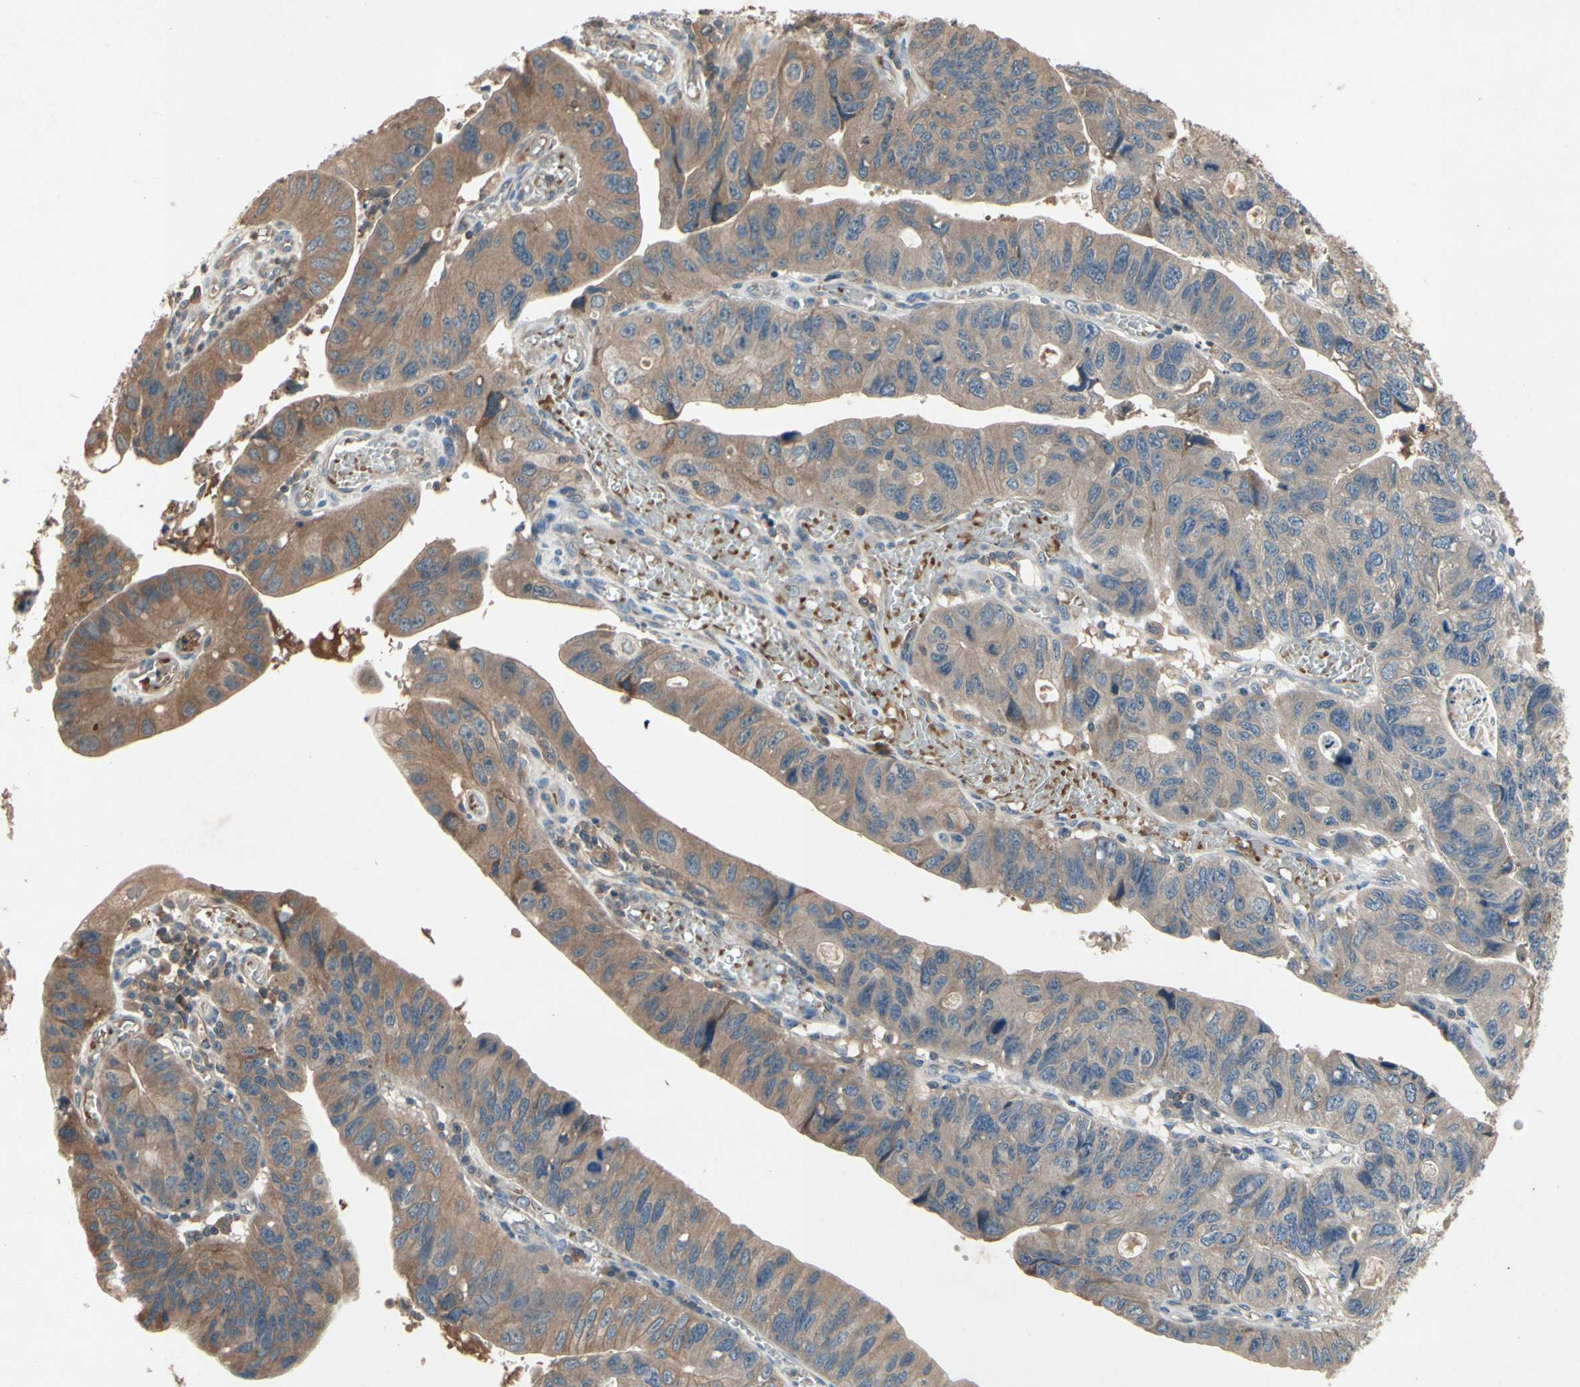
{"staining": {"intensity": "moderate", "quantity": ">75%", "location": "cytoplasmic/membranous"}, "tissue": "stomach cancer", "cell_type": "Tumor cells", "image_type": "cancer", "snomed": [{"axis": "morphology", "description": "Adenocarcinoma, NOS"}, {"axis": "topography", "description": "Stomach"}], "caption": "Adenocarcinoma (stomach) stained for a protein (brown) reveals moderate cytoplasmic/membranous positive positivity in about >75% of tumor cells.", "gene": "IL1RL1", "patient": {"sex": "male", "age": 59}}